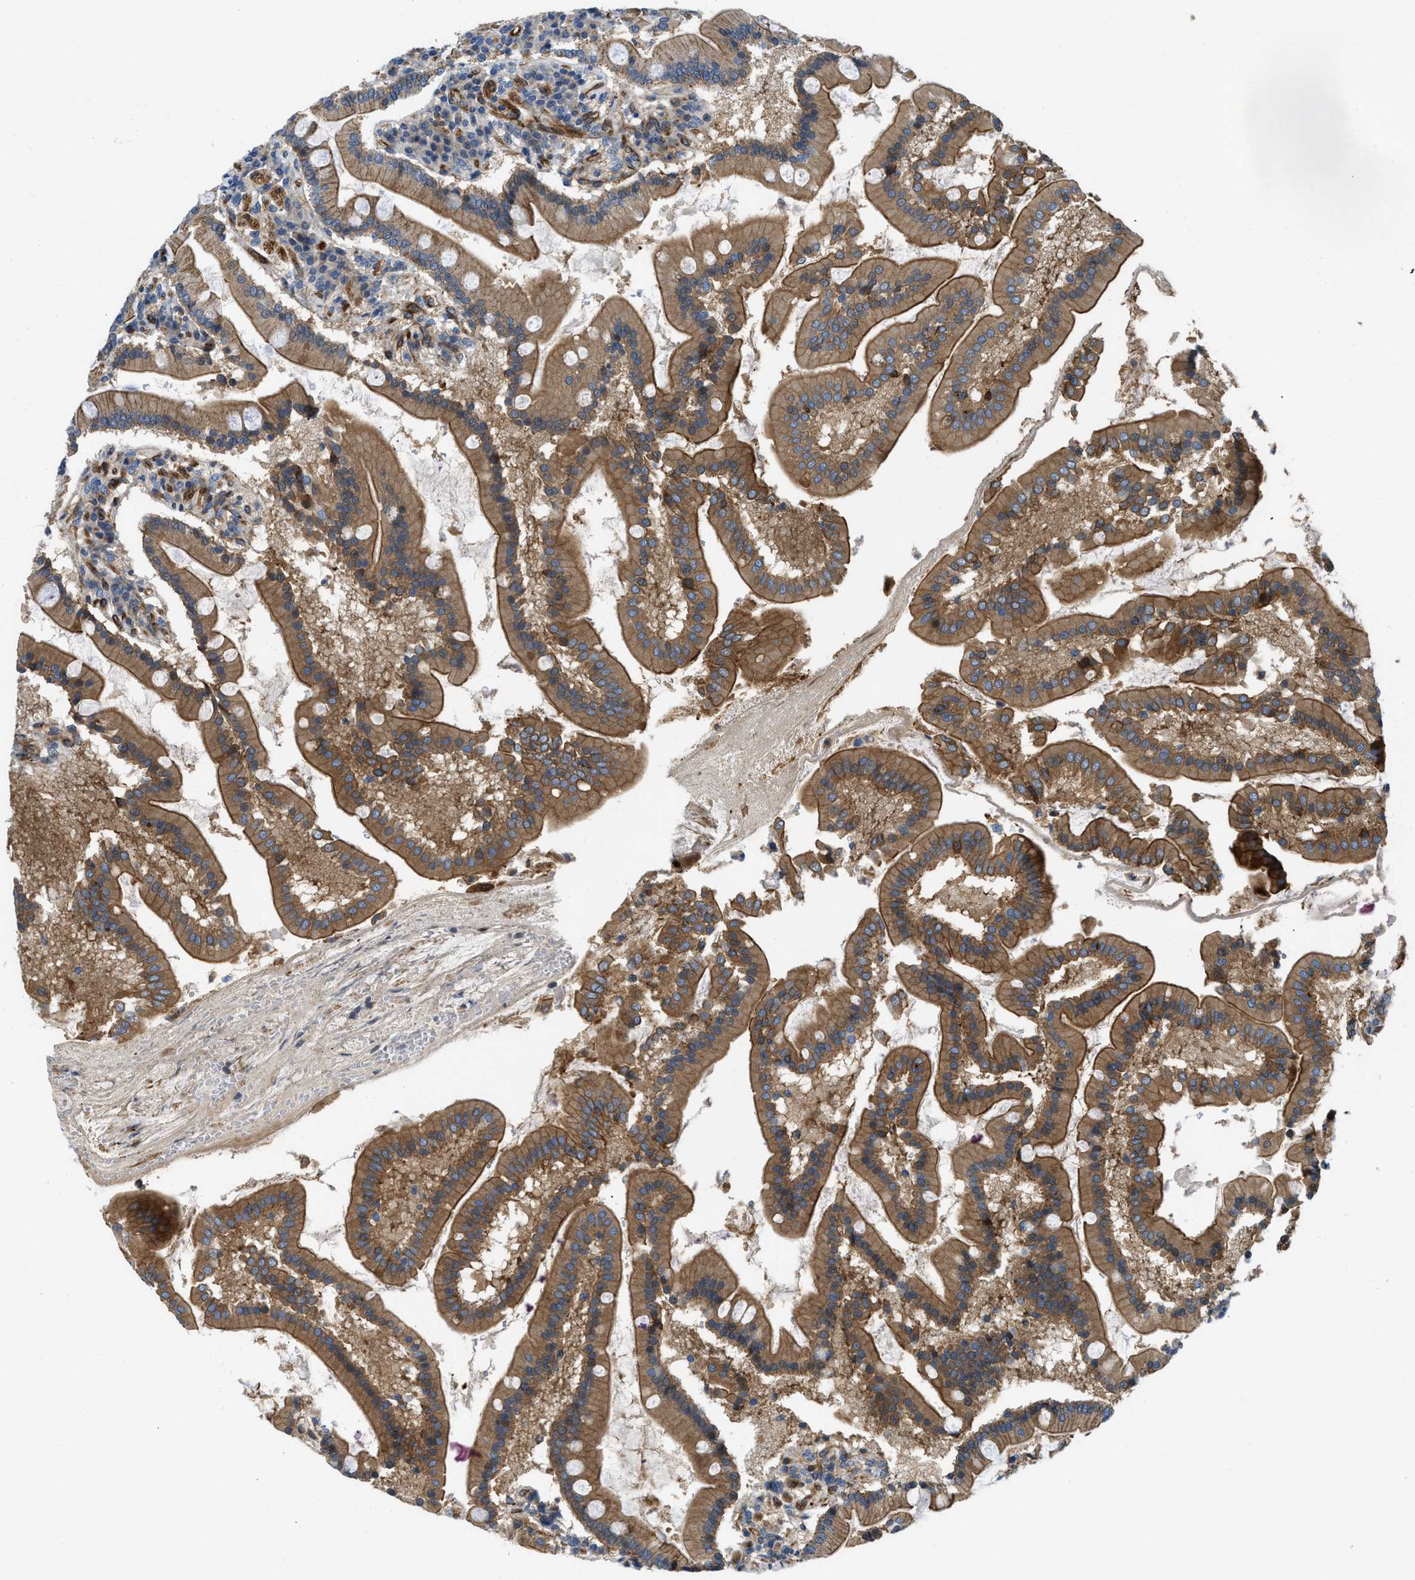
{"staining": {"intensity": "strong", "quantity": ">75%", "location": "cytoplasmic/membranous"}, "tissue": "duodenum", "cell_type": "Glandular cells", "image_type": "normal", "snomed": [{"axis": "morphology", "description": "Normal tissue, NOS"}, {"axis": "topography", "description": "Duodenum"}], "caption": "Immunohistochemistry histopathology image of normal duodenum: human duodenum stained using immunohistochemistry (IHC) shows high levels of strong protein expression localized specifically in the cytoplasmic/membranous of glandular cells, appearing as a cytoplasmic/membranous brown color.", "gene": "NYNRIN", "patient": {"sex": "male", "age": 50}}